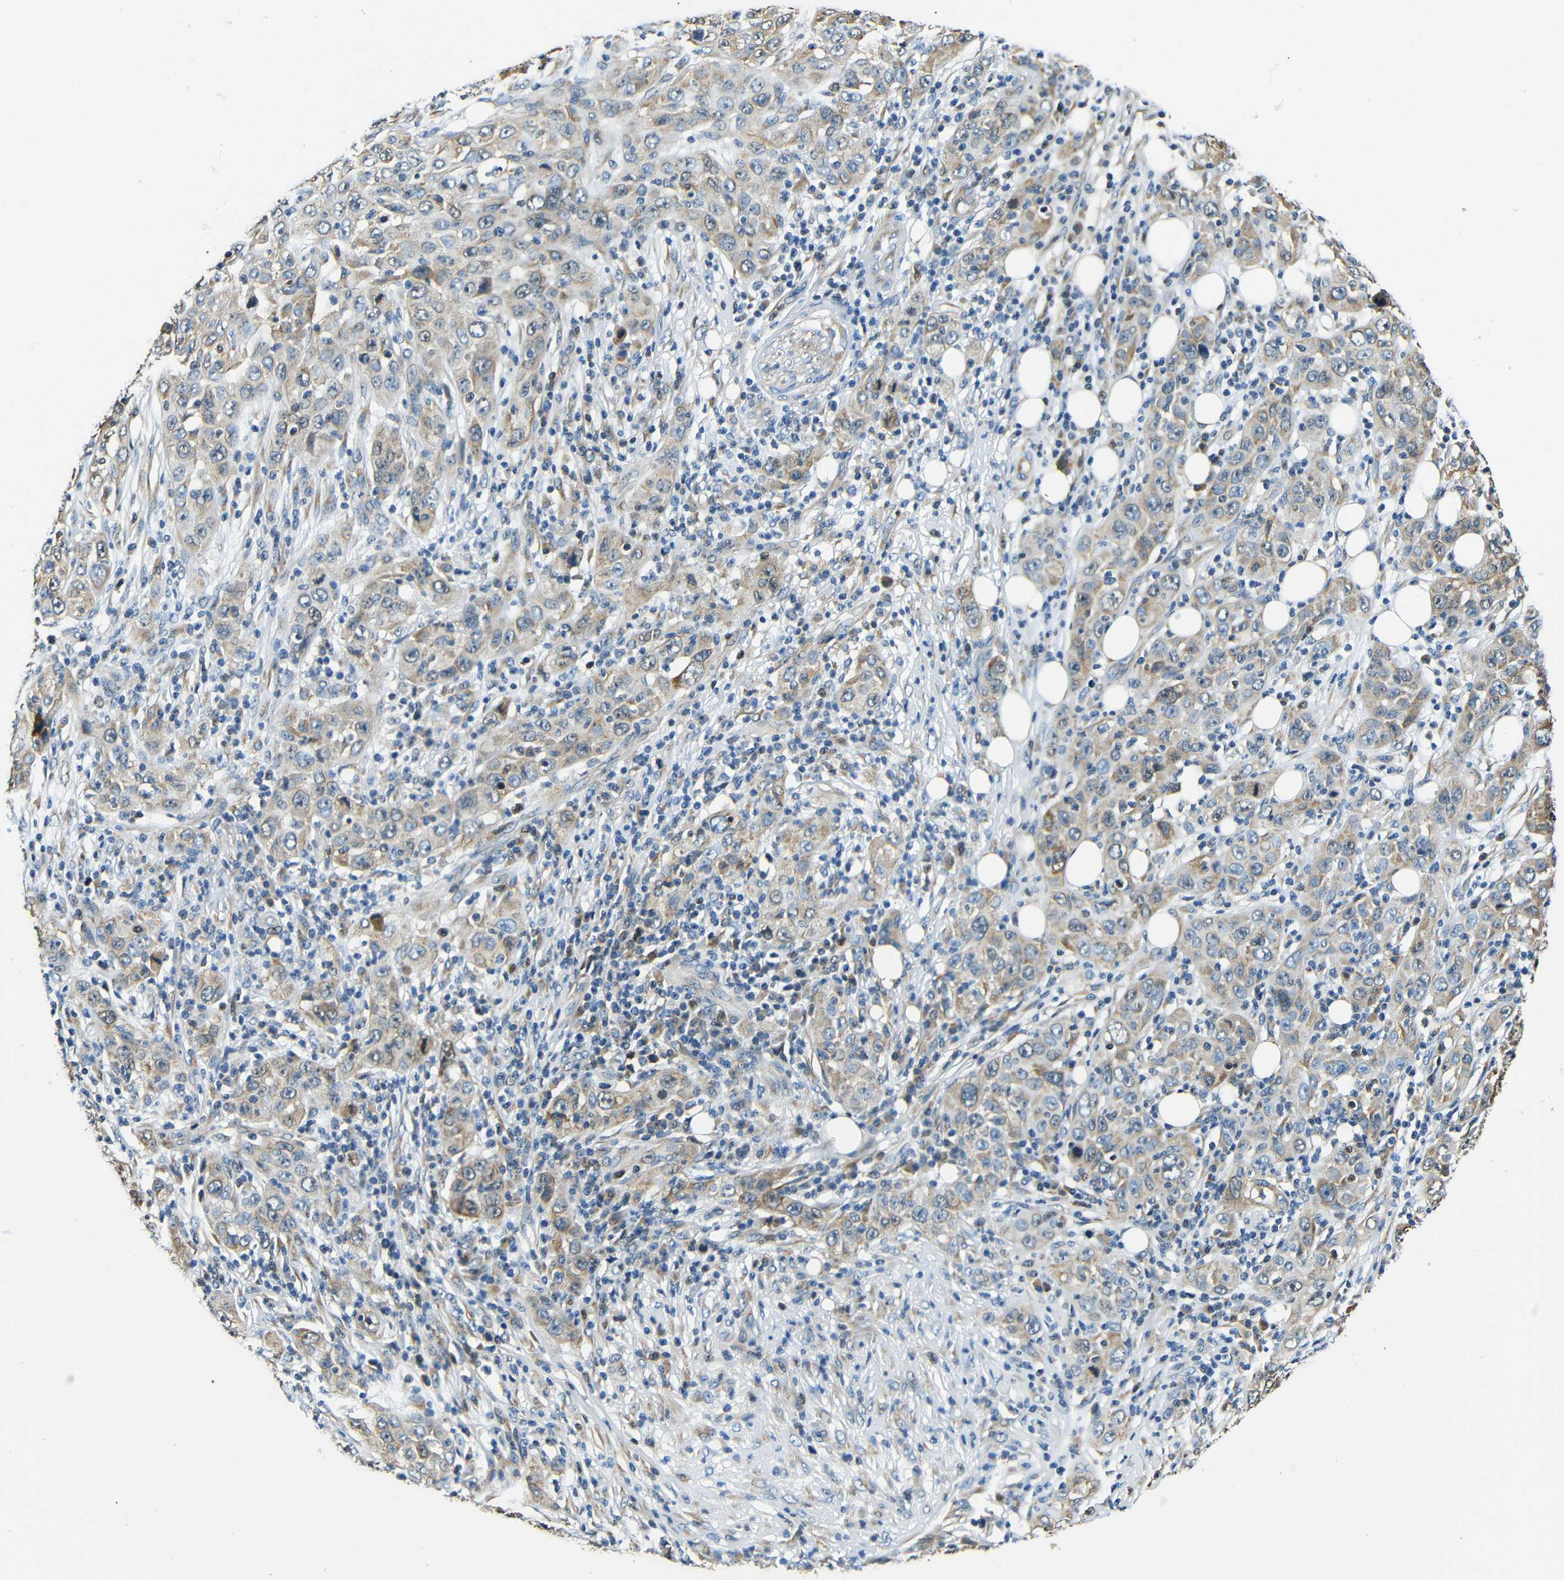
{"staining": {"intensity": "weak", "quantity": ">75%", "location": "cytoplasmic/membranous"}, "tissue": "skin cancer", "cell_type": "Tumor cells", "image_type": "cancer", "snomed": [{"axis": "morphology", "description": "Squamous cell carcinoma, NOS"}, {"axis": "topography", "description": "Skin"}], "caption": "Immunohistochemical staining of skin squamous cell carcinoma exhibits weak cytoplasmic/membranous protein staining in about >75% of tumor cells.", "gene": "VAPB", "patient": {"sex": "female", "age": 88}}